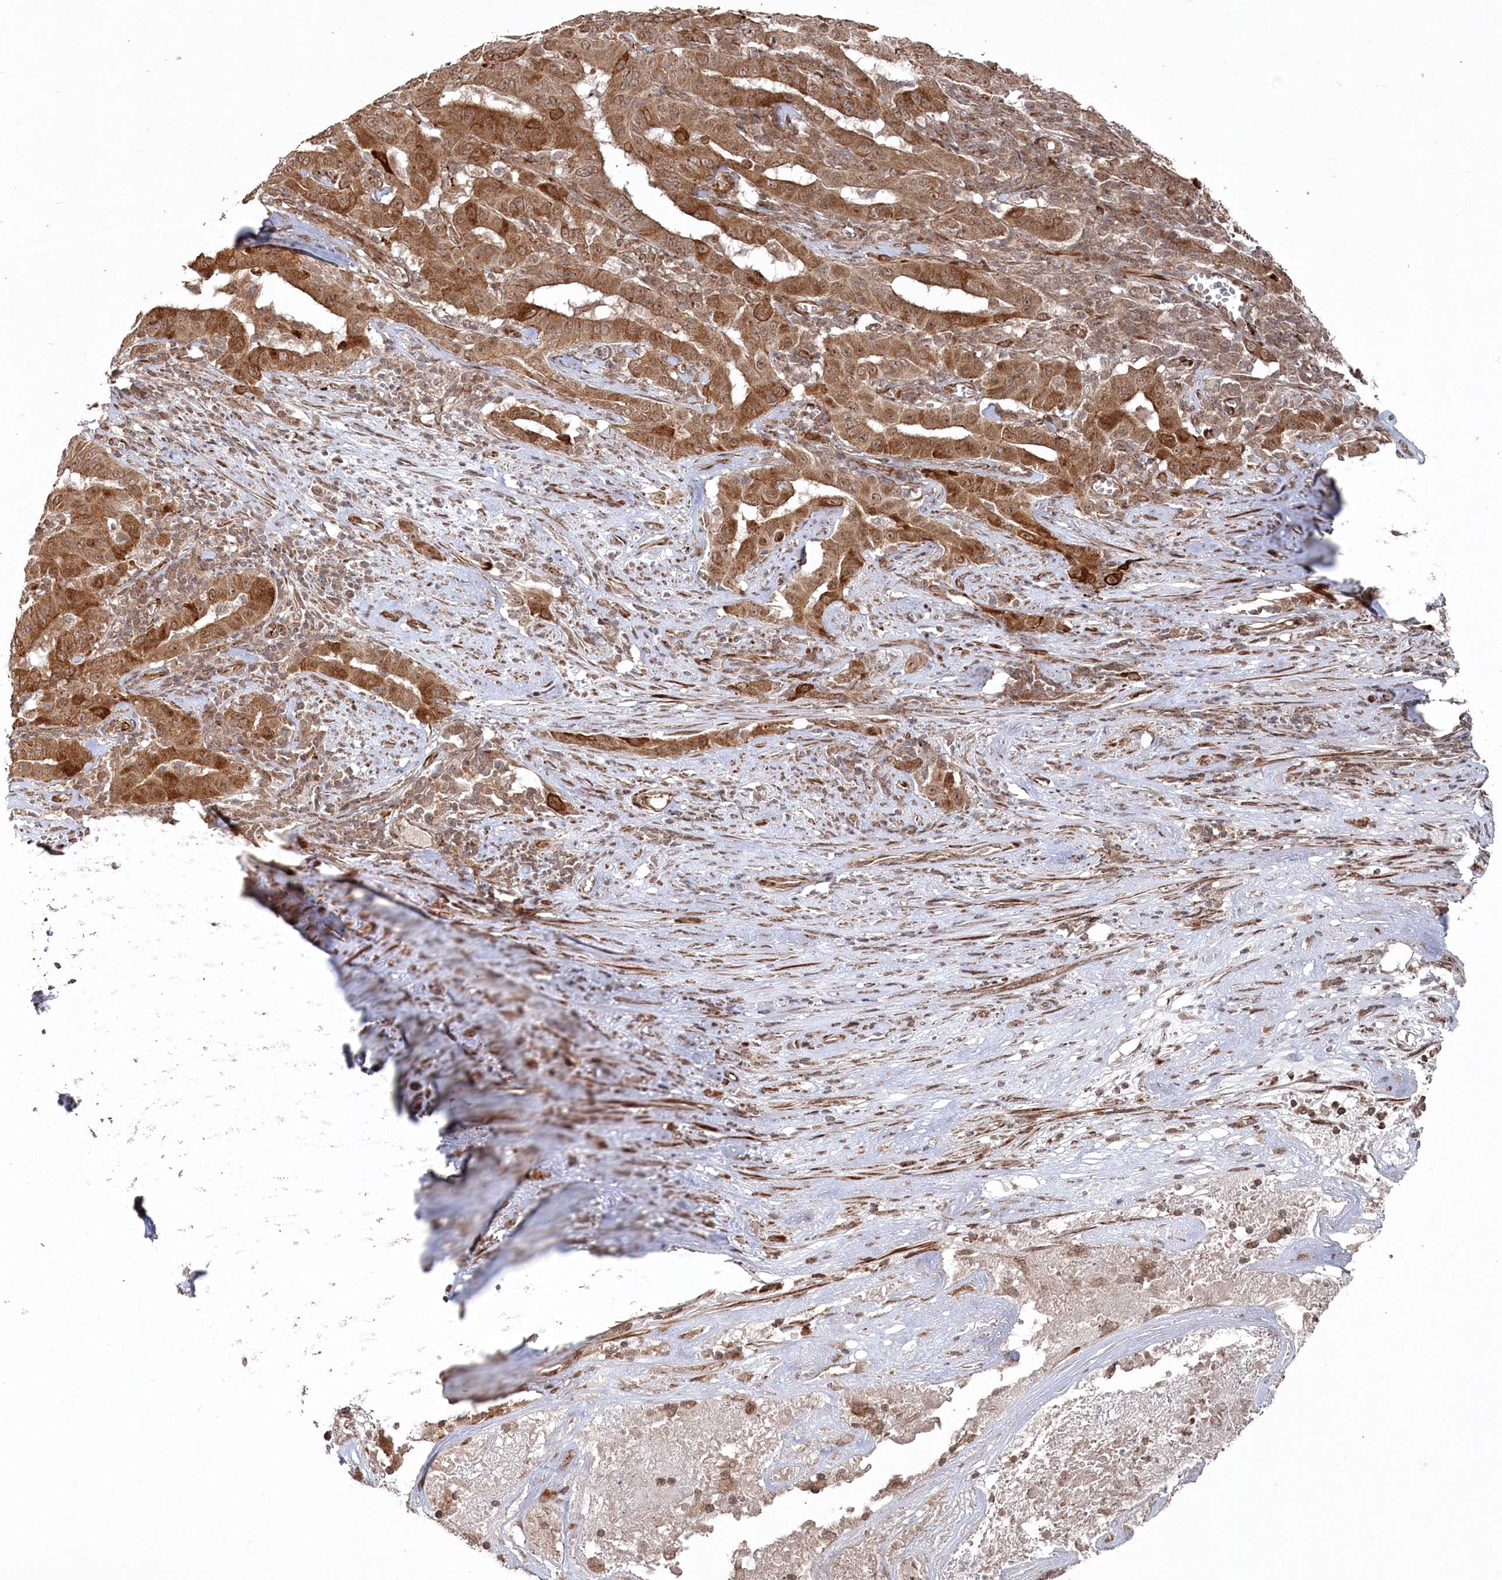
{"staining": {"intensity": "moderate", "quantity": ">75%", "location": "cytoplasmic/membranous,nuclear"}, "tissue": "pancreatic cancer", "cell_type": "Tumor cells", "image_type": "cancer", "snomed": [{"axis": "morphology", "description": "Adenocarcinoma, NOS"}, {"axis": "topography", "description": "Pancreas"}], "caption": "Adenocarcinoma (pancreatic) tissue demonstrates moderate cytoplasmic/membranous and nuclear staining in approximately >75% of tumor cells, visualized by immunohistochemistry. (brown staining indicates protein expression, while blue staining denotes nuclei).", "gene": "POLR3A", "patient": {"sex": "male", "age": 63}}